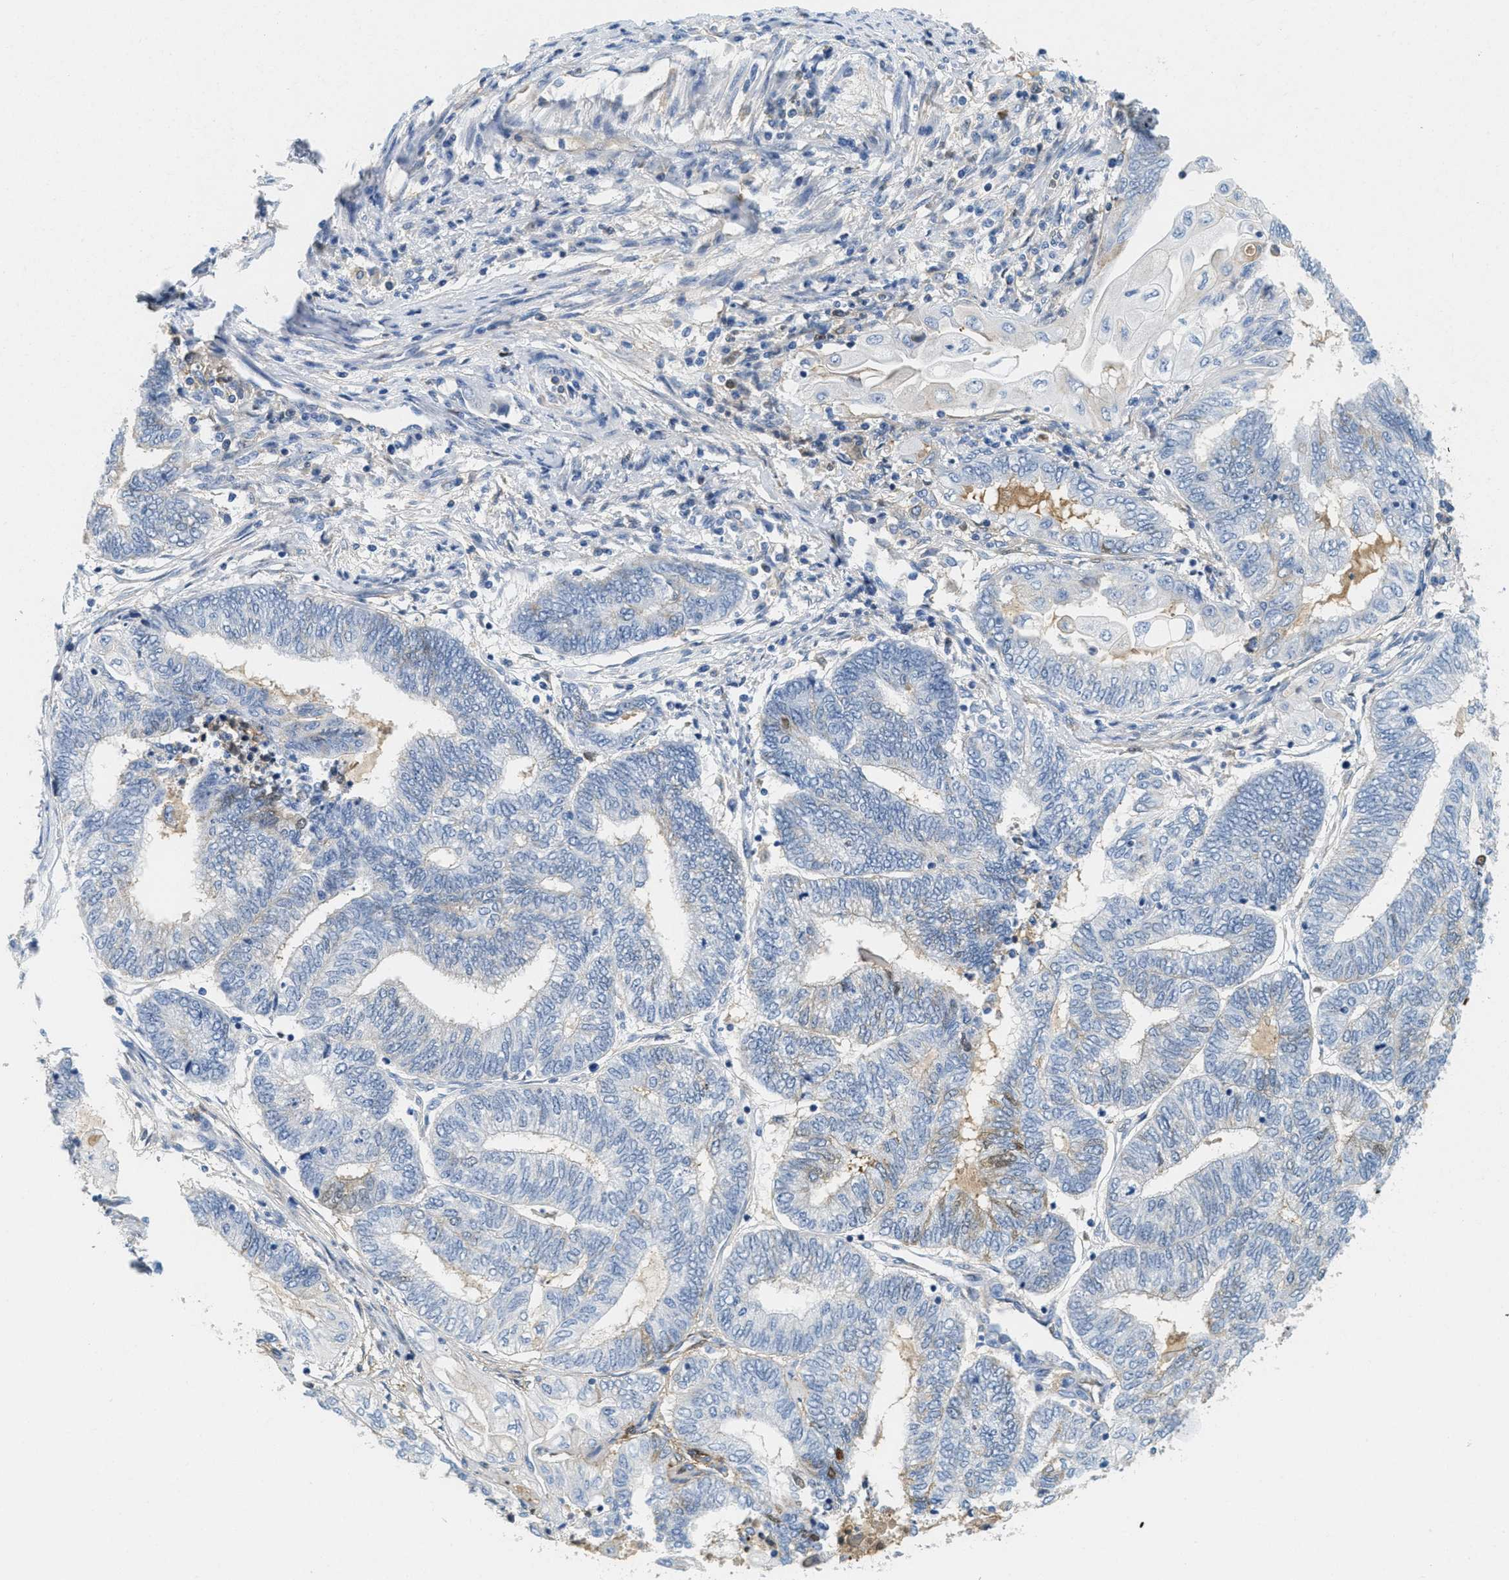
{"staining": {"intensity": "negative", "quantity": "none", "location": "none"}, "tissue": "endometrial cancer", "cell_type": "Tumor cells", "image_type": "cancer", "snomed": [{"axis": "morphology", "description": "Adenocarcinoma, NOS"}, {"axis": "topography", "description": "Uterus"}, {"axis": "topography", "description": "Endometrium"}], "caption": "Protein analysis of adenocarcinoma (endometrial) demonstrates no significant expression in tumor cells.", "gene": "SERPINA1", "patient": {"sex": "female", "age": 70}}